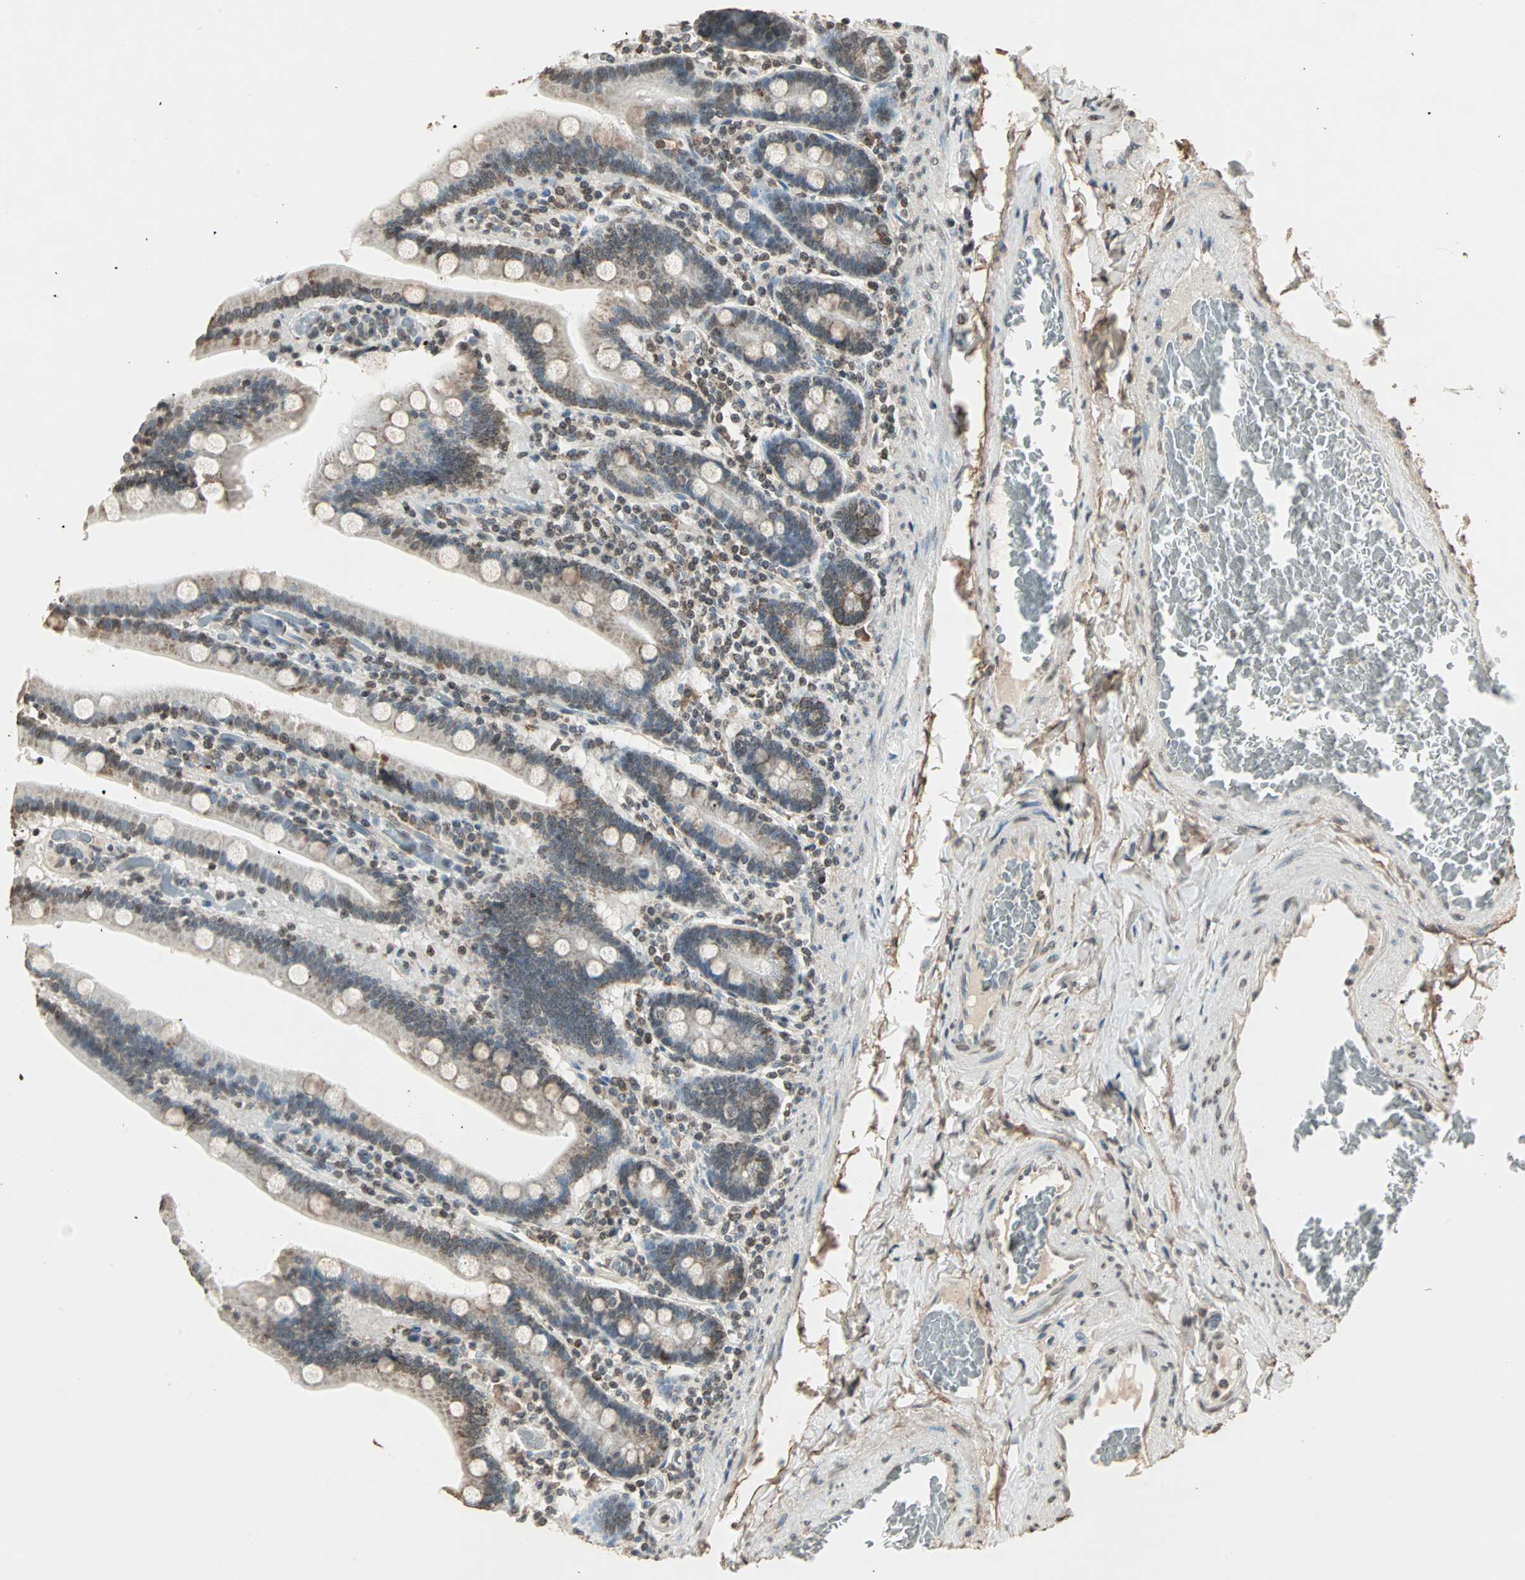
{"staining": {"intensity": "strong", "quantity": ">75%", "location": "cytoplasmic/membranous,nuclear"}, "tissue": "duodenum", "cell_type": "Glandular cells", "image_type": "normal", "snomed": [{"axis": "morphology", "description": "Normal tissue, NOS"}, {"axis": "topography", "description": "Duodenum"}], "caption": "Glandular cells display high levels of strong cytoplasmic/membranous,nuclear staining in about >75% of cells in normal duodenum.", "gene": "PRELID1", "patient": {"sex": "female", "age": 53}}